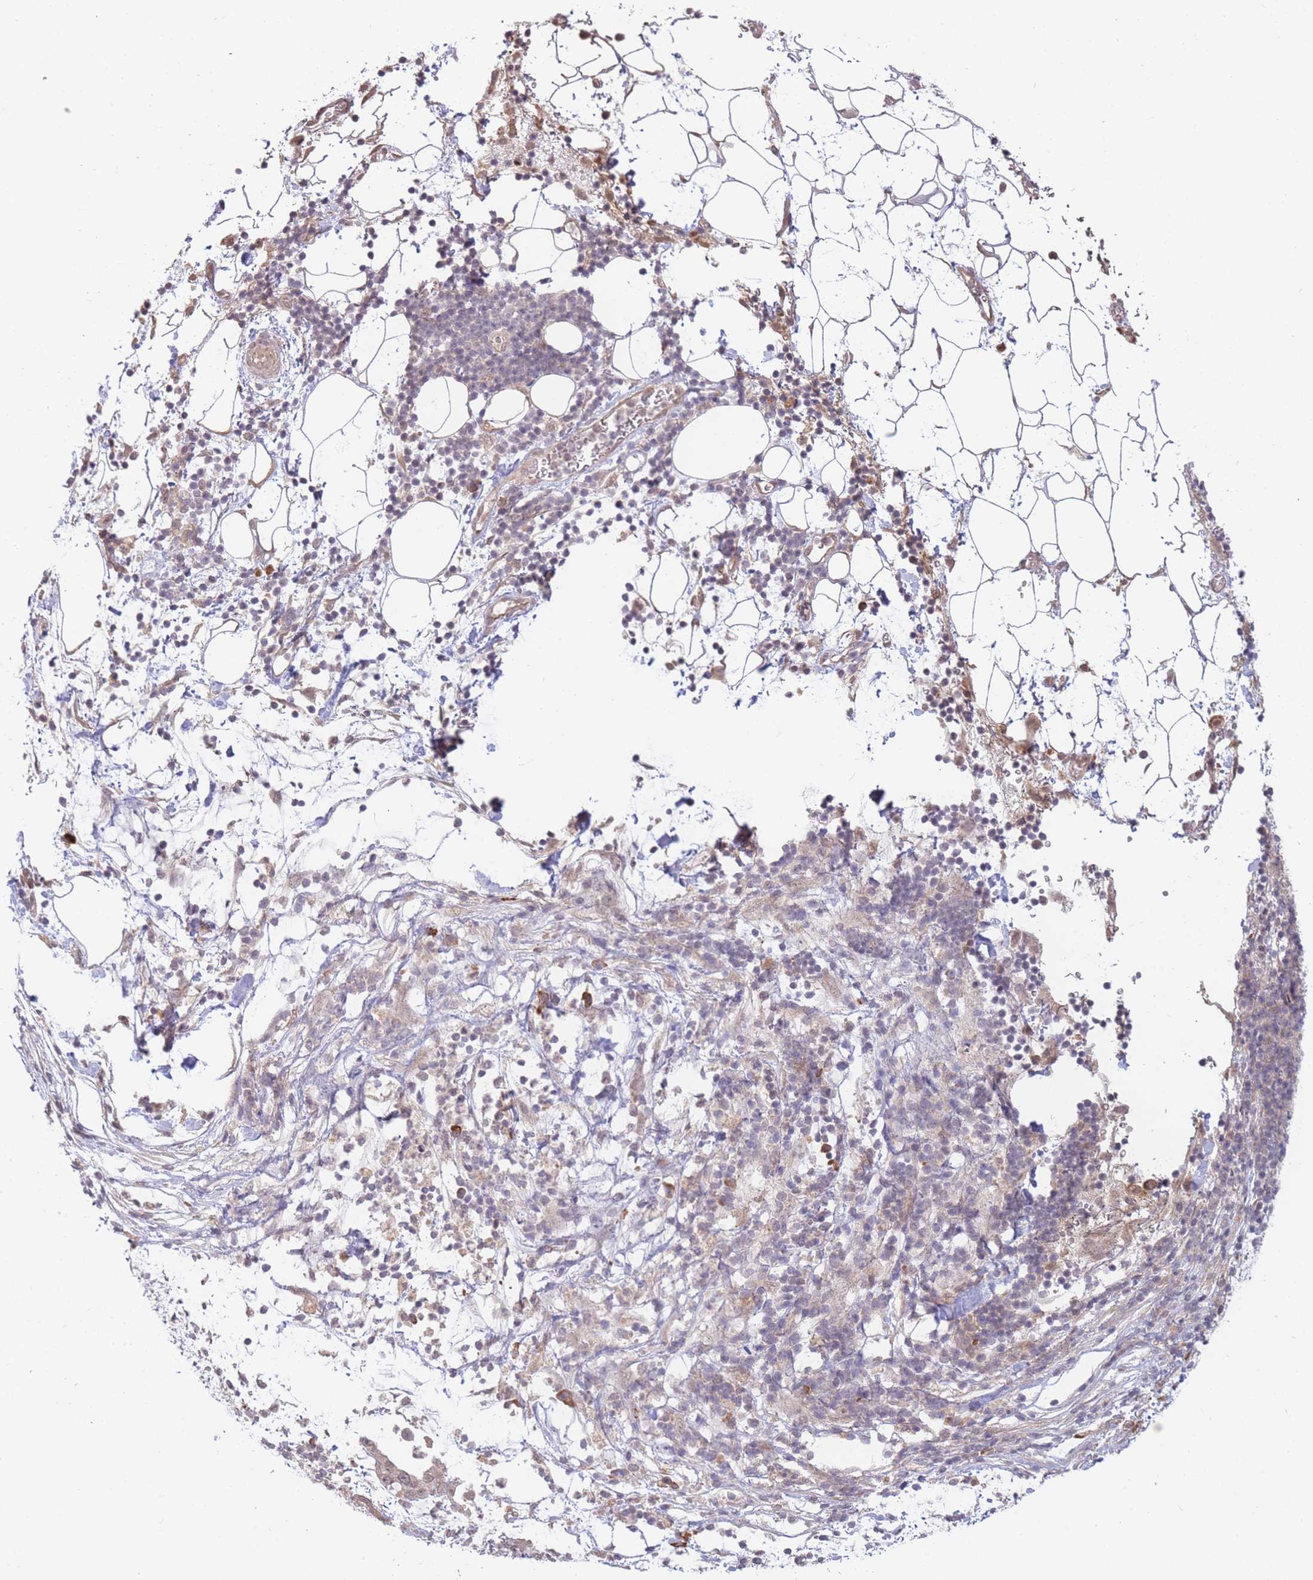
{"staining": {"intensity": "weak", "quantity": "<25%", "location": "cytoplasmic/membranous"}, "tissue": "pancreatic cancer", "cell_type": "Tumor cells", "image_type": "cancer", "snomed": [{"axis": "morphology", "description": "Adenocarcinoma, NOS"}, {"axis": "topography", "description": "Pancreas"}], "caption": "Immunohistochemistry of human pancreatic cancer (adenocarcinoma) shows no staining in tumor cells. (DAB (3,3'-diaminobenzidine) IHC visualized using brightfield microscopy, high magnification).", "gene": "SMC6", "patient": {"sex": "male", "age": 61}}